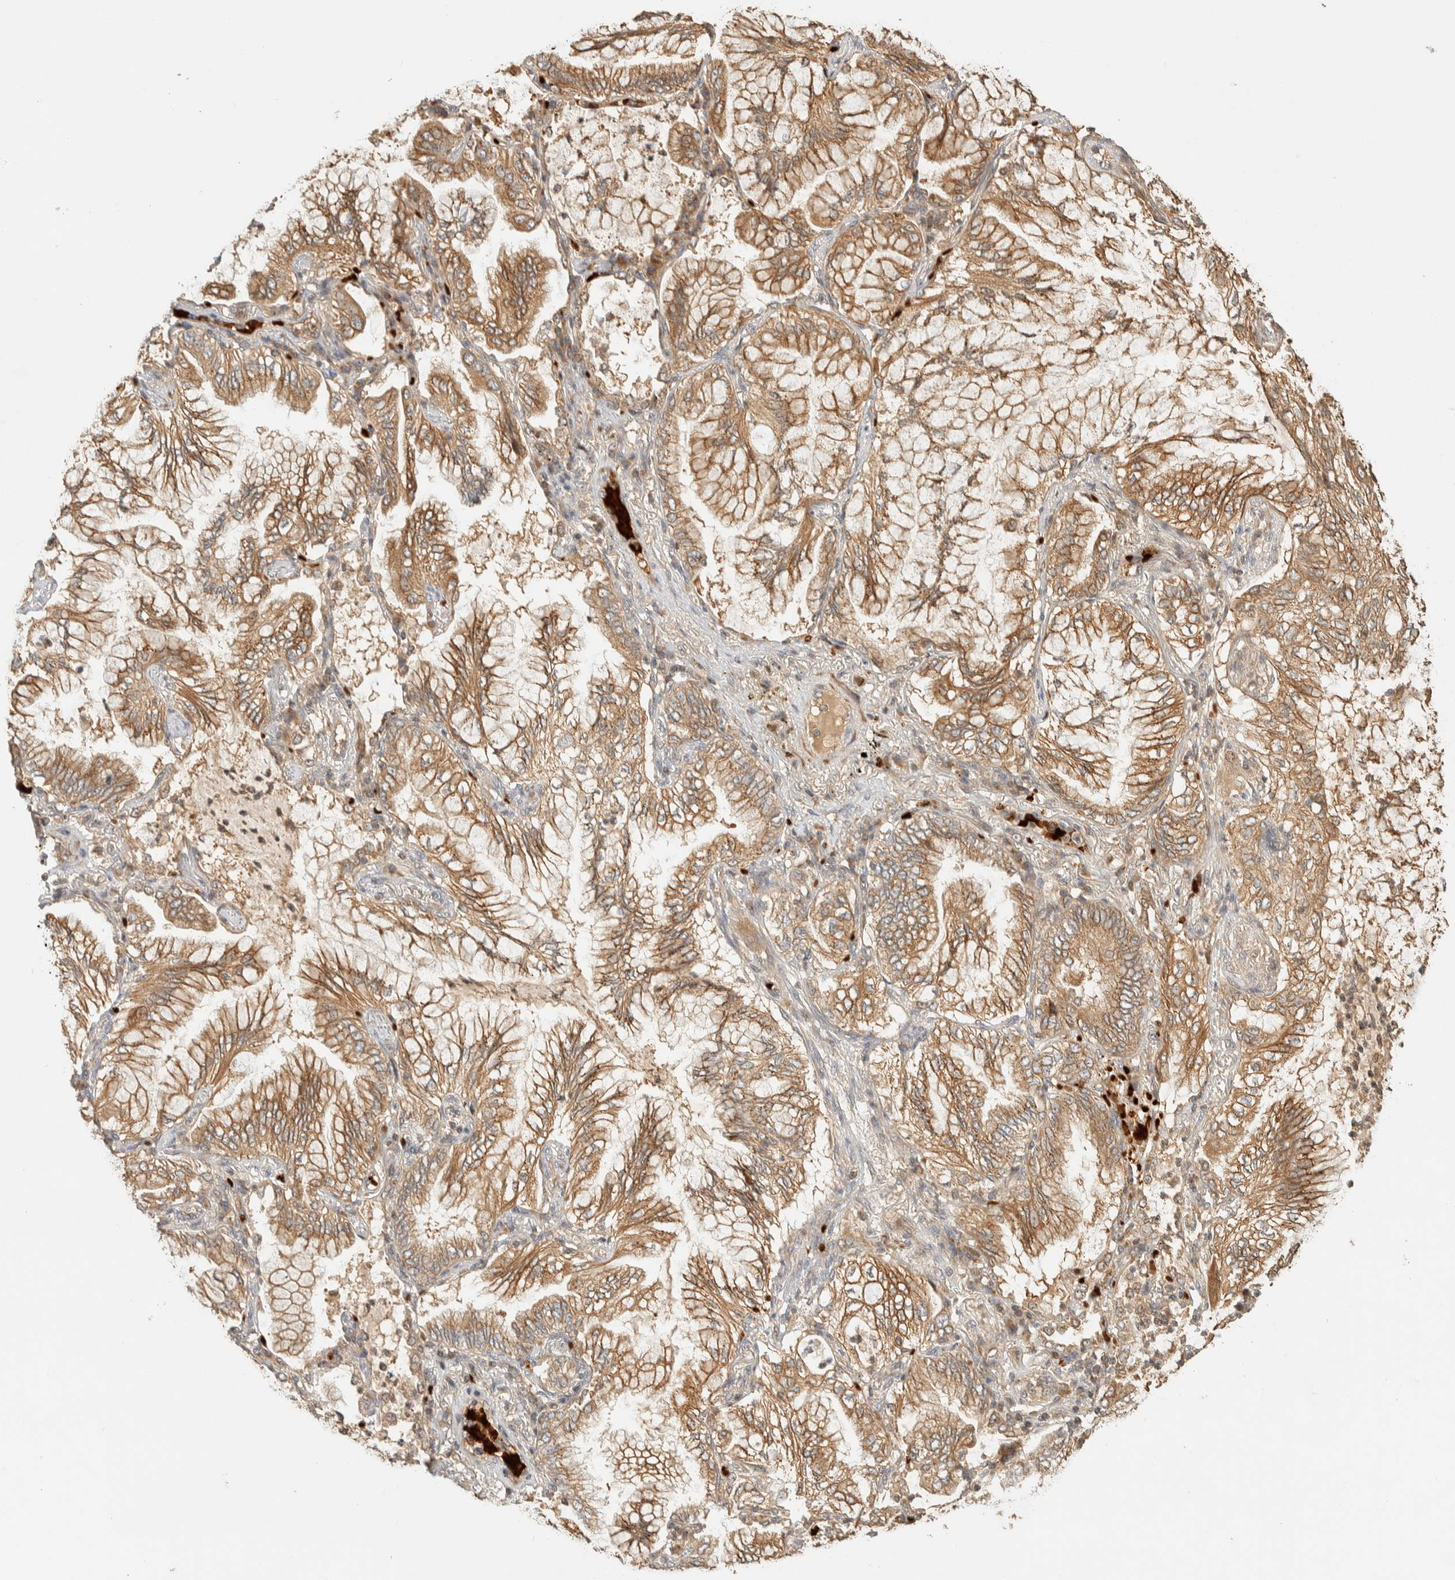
{"staining": {"intensity": "moderate", "quantity": ">75%", "location": "cytoplasmic/membranous"}, "tissue": "lung cancer", "cell_type": "Tumor cells", "image_type": "cancer", "snomed": [{"axis": "morphology", "description": "Adenocarcinoma, NOS"}, {"axis": "topography", "description": "Lung"}], "caption": "Protein staining reveals moderate cytoplasmic/membranous expression in approximately >75% of tumor cells in adenocarcinoma (lung).", "gene": "TTI2", "patient": {"sex": "female", "age": 70}}